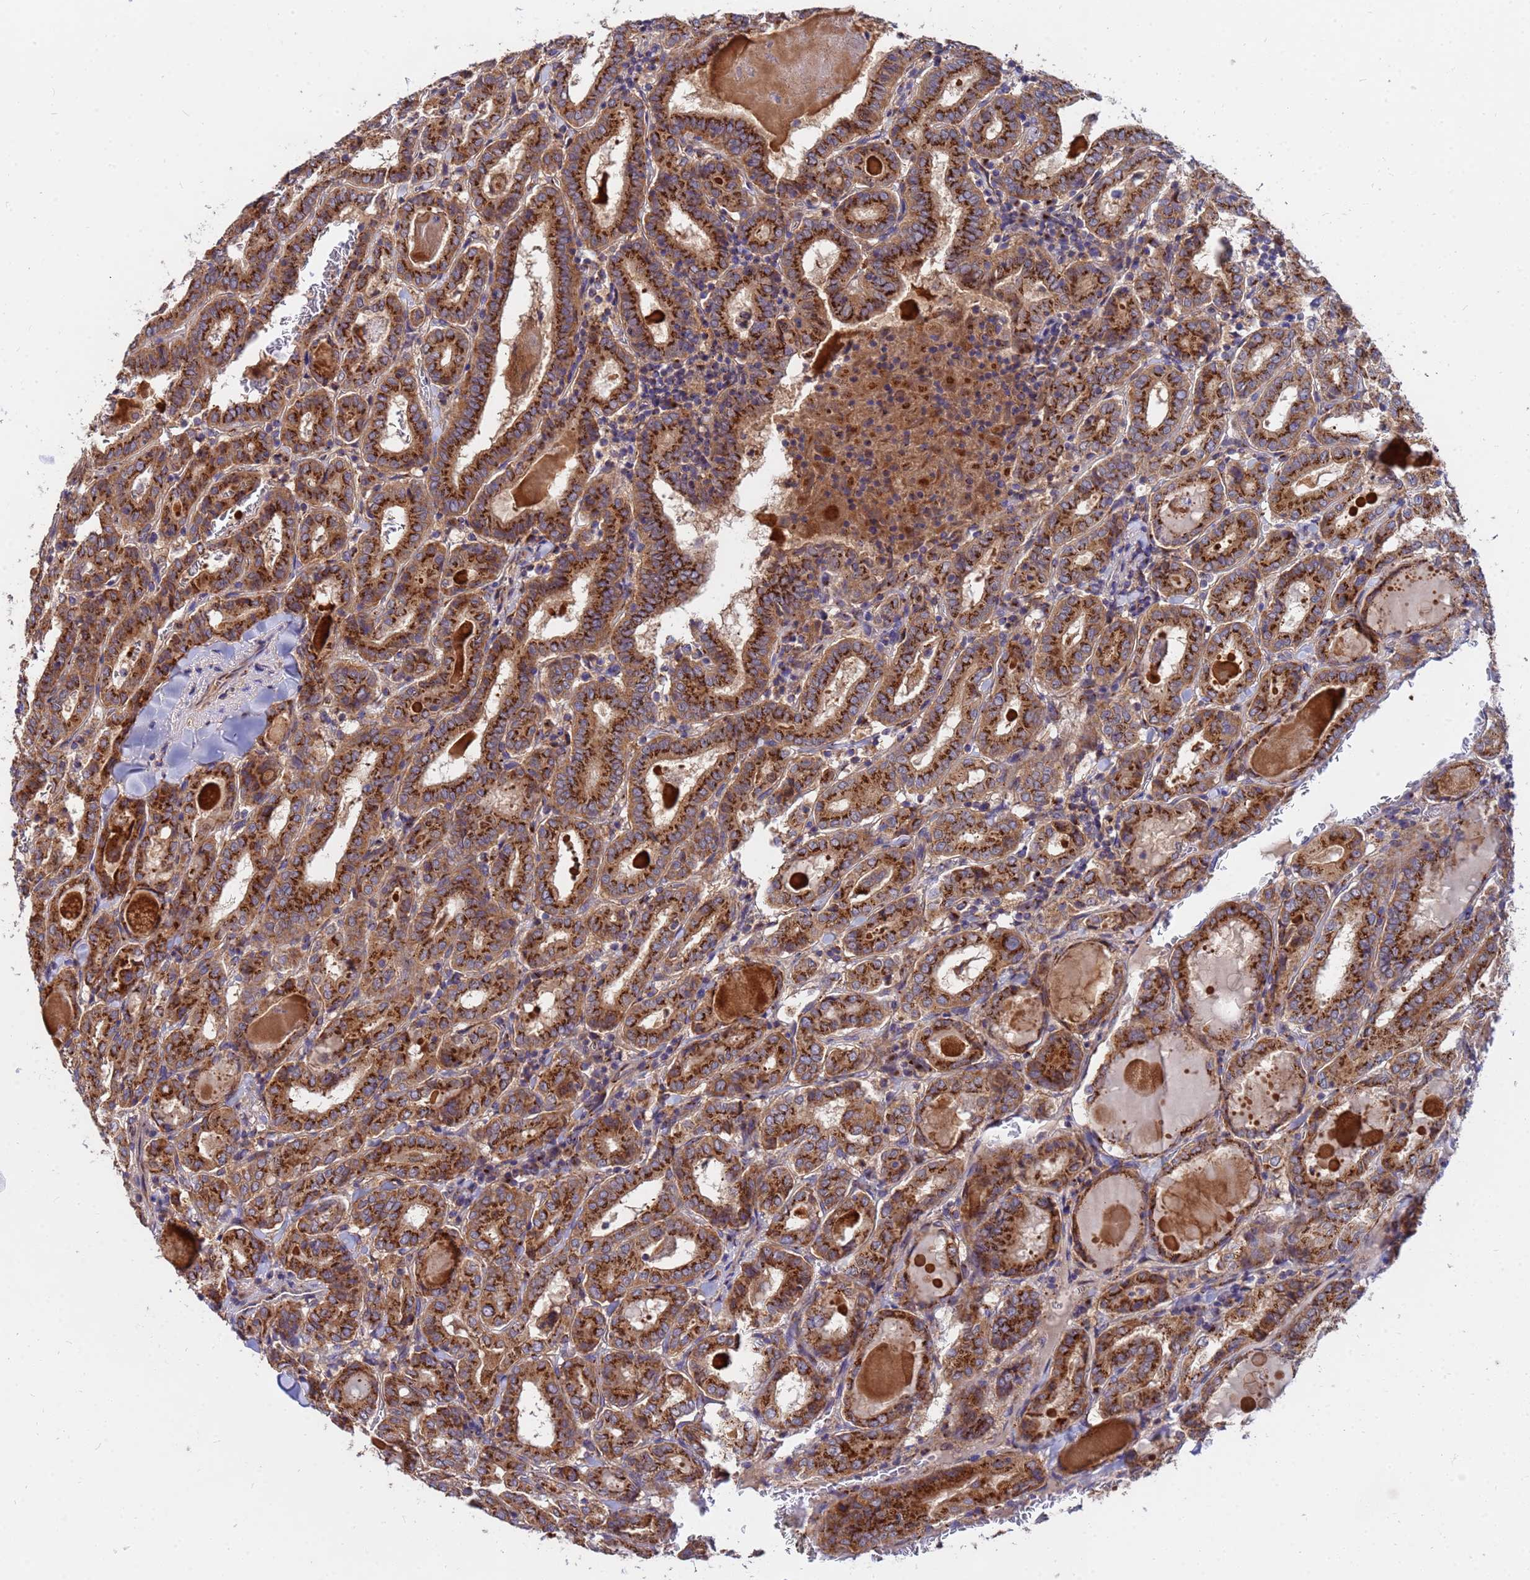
{"staining": {"intensity": "strong", "quantity": ">75%", "location": "cytoplasmic/membranous"}, "tissue": "thyroid cancer", "cell_type": "Tumor cells", "image_type": "cancer", "snomed": [{"axis": "morphology", "description": "Papillary adenocarcinoma, NOS"}, {"axis": "topography", "description": "Thyroid gland"}], "caption": "Strong cytoplasmic/membranous staining for a protein is identified in about >75% of tumor cells of thyroid papillary adenocarcinoma using IHC.", "gene": "HPS3", "patient": {"sex": "female", "age": 72}}